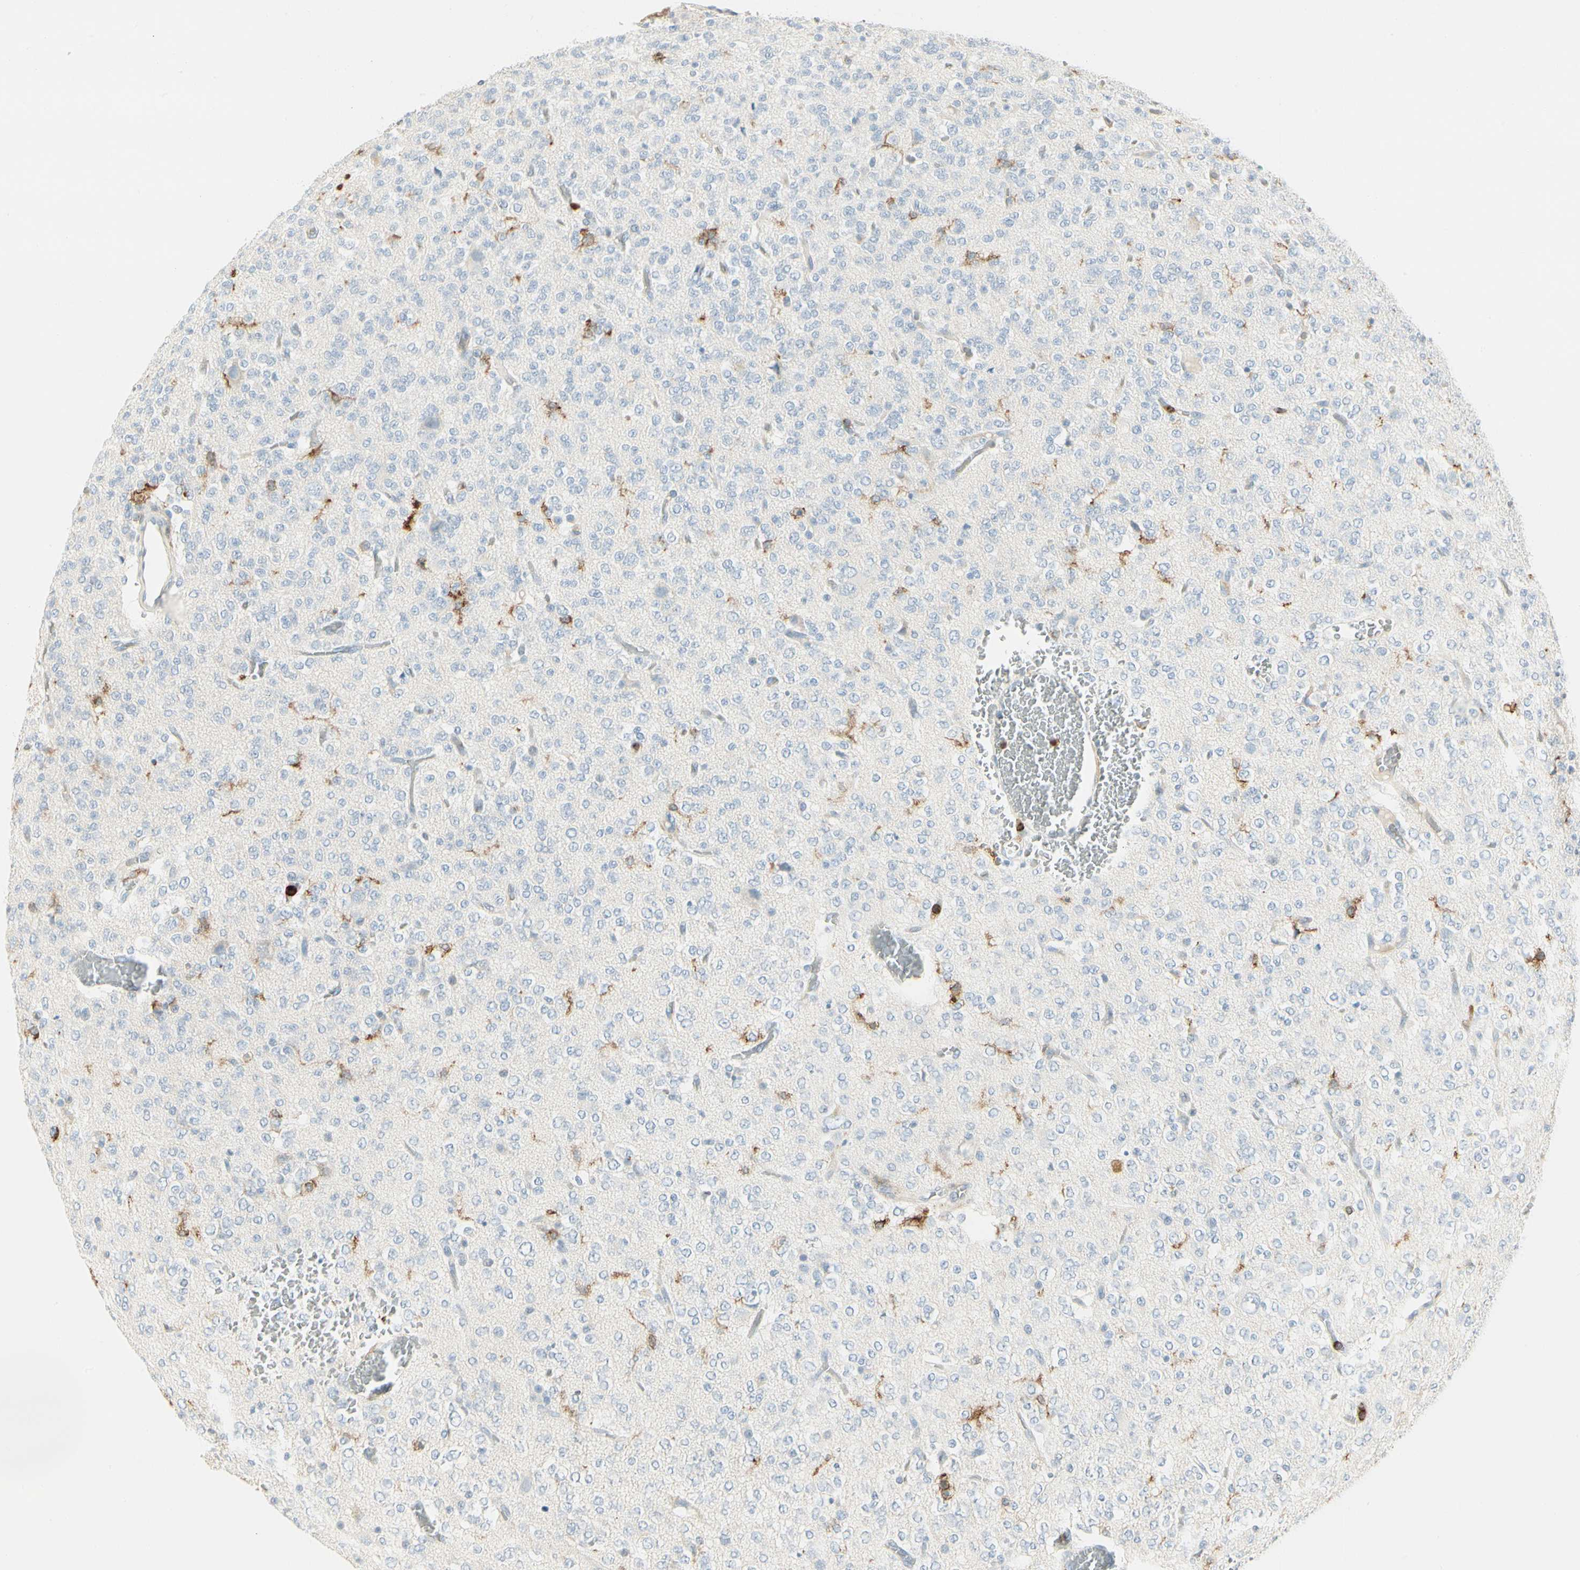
{"staining": {"intensity": "negative", "quantity": "none", "location": "none"}, "tissue": "glioma", "cell_type": "Tumor cells", "image_type": "cancer", "snomed": [{"axis": "morphology", "description": "Glioma, malignant, Low grade"}, {"axis": "topography", "description": "Brain"}], "caption": "An immunohistochemistry photomicrograph of glioma is shown. There is no staining in tumor cells of glioma.", "gene": "ITGB2", "patient": {"sex": "male", "age": 38}}